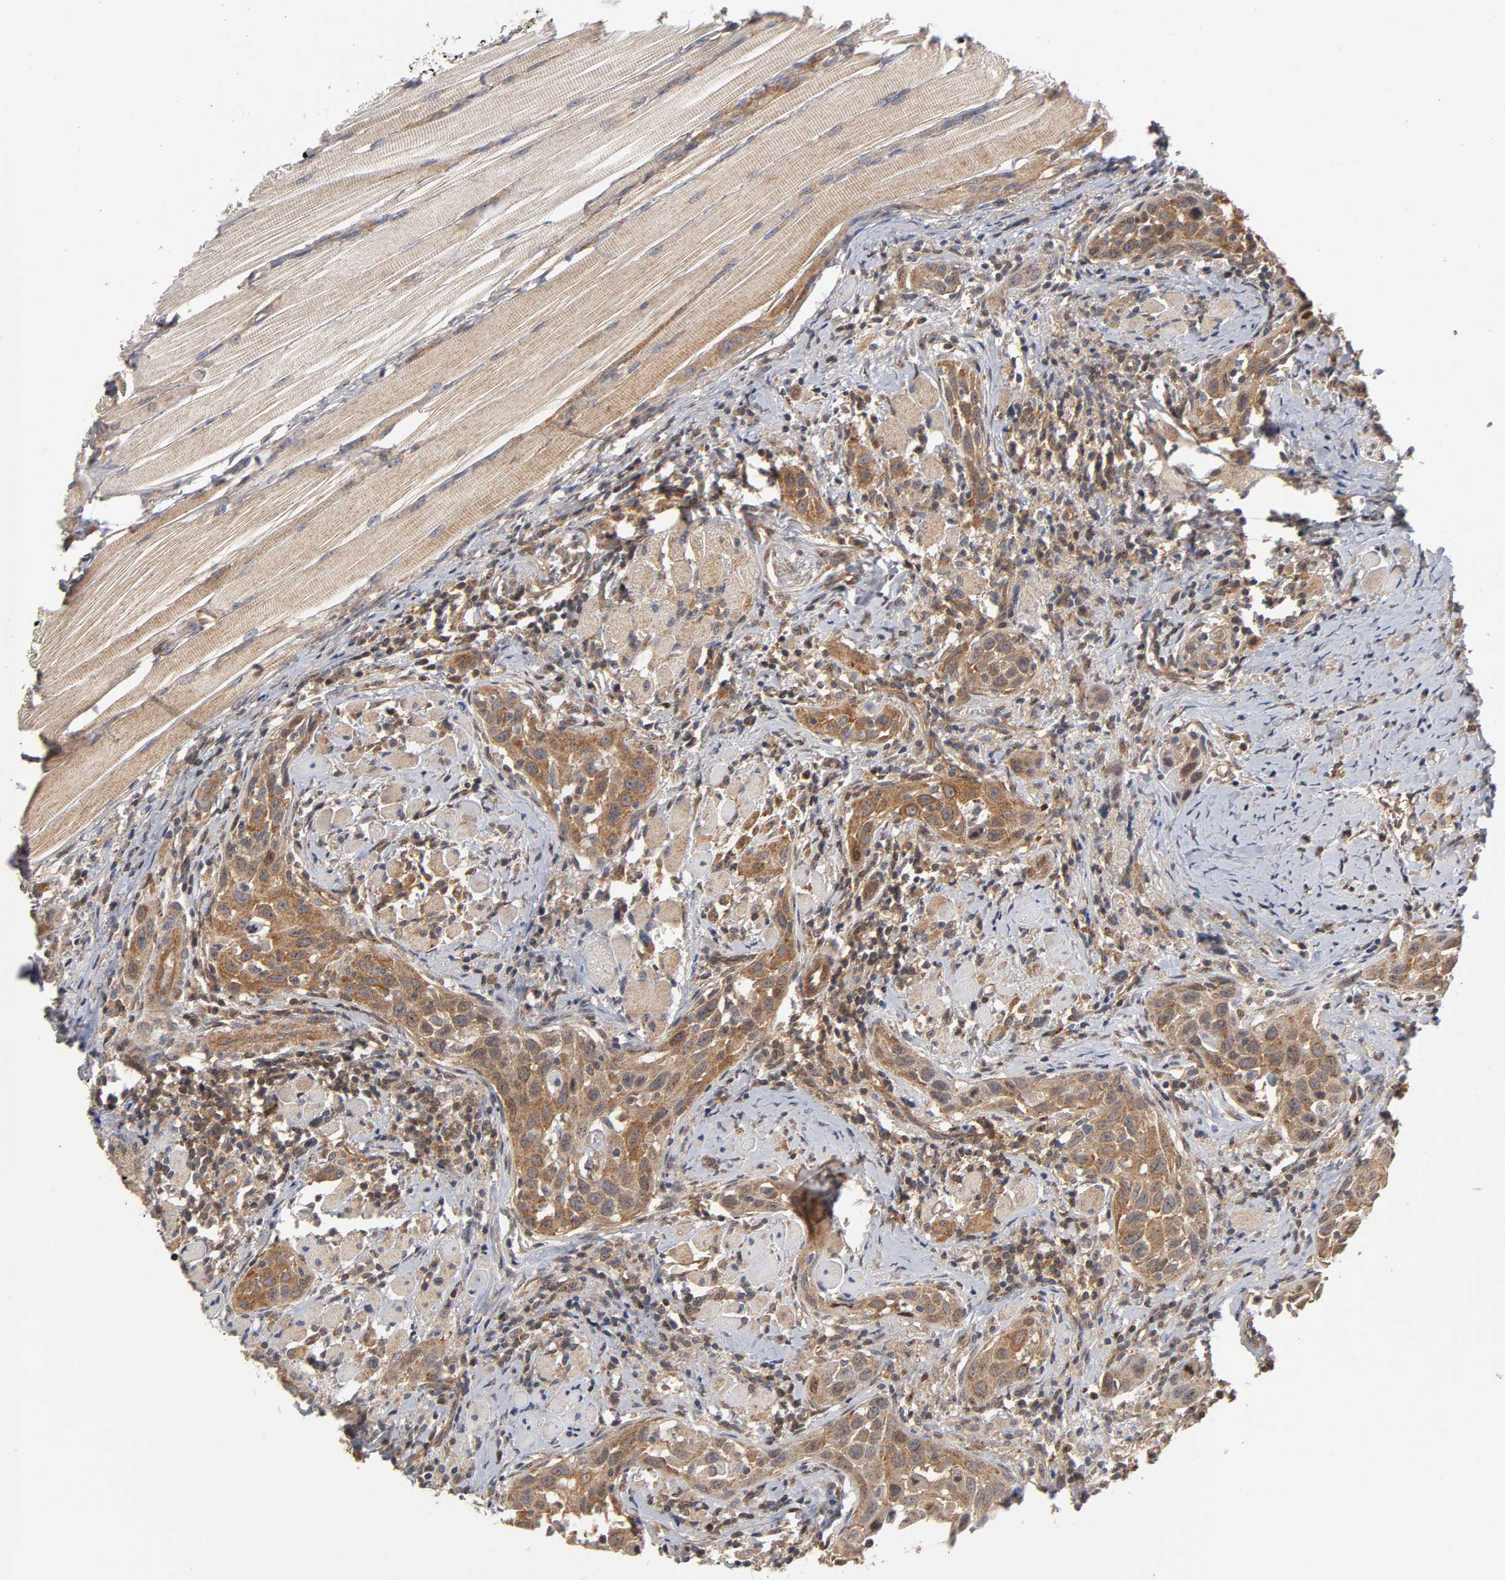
{"staining": {"intensity": "moderate", "quantity": ">75%", "location": "cytoplasmic/membranous"}, "tissue": "head and neck cancer", "cell_type": "Tumor cells", "image_type": "cancer", "snomed": [{"axis": "morphology", "description": "Squamous cell carcinoma, NOS"}, {"axis": "topography", "description": "Oral tissue"}, {"axis": "topography", "description": "Head-Neck"}], "caption": "This is a photomicrograph of immunohistochemistry (IHC) staining of head and neck cancer, which shows moderate positivity in the cytoplasmic/membranous of tumor cells.", "gene": "PAFAH1B1", "patient": {"sex": "female", "age": 50}}